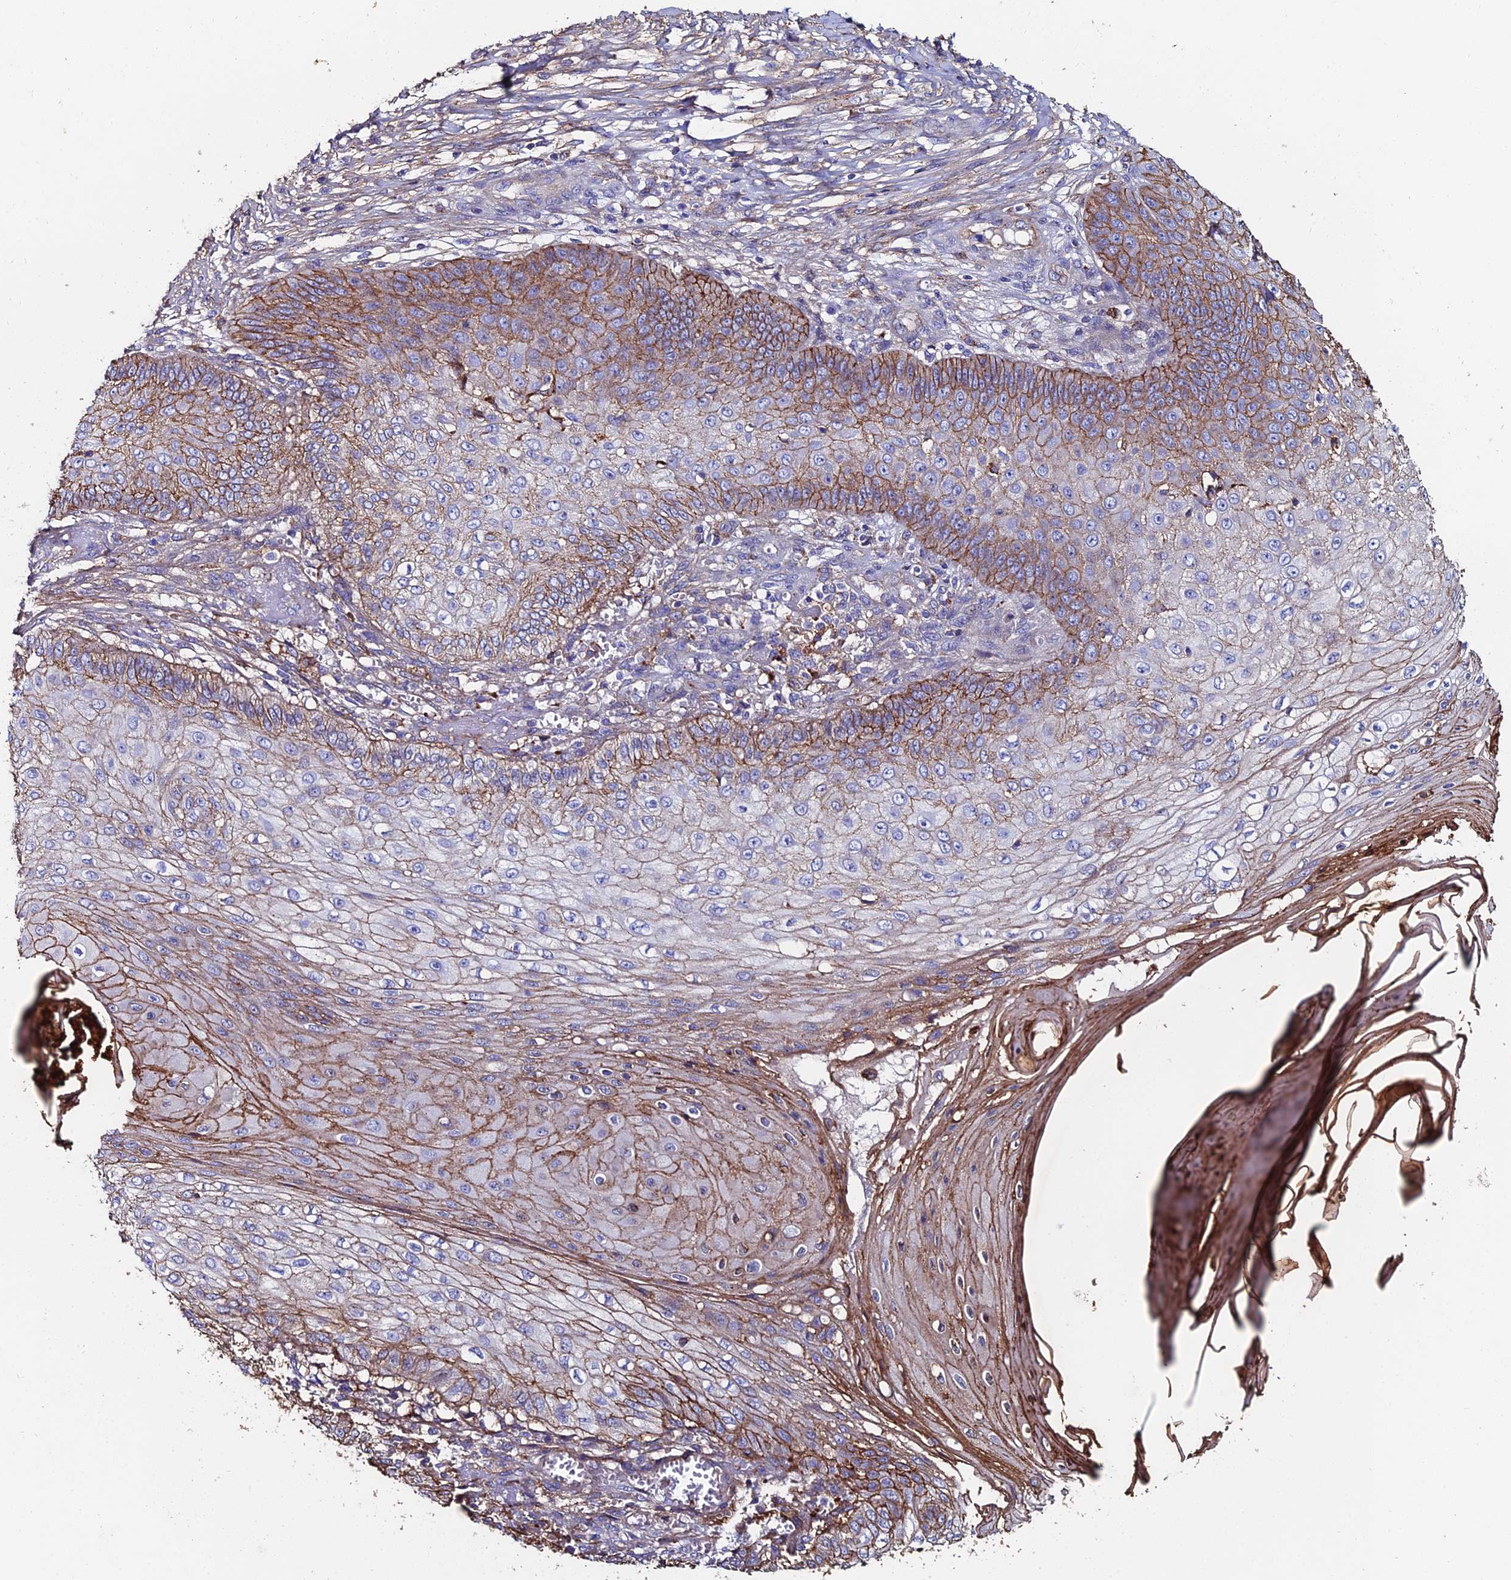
{"staining": {"intensity": "moderate", "quantity": "25%-75%", "location": "cytoplasmic/membranous"}, "tissue": "skin cancer", "cell_type": "Tumor cells", "image_type": "cancer", "snomed": [{"axis": "morphology", "description": "Squamous cell carcinoma, NOS"}, {"axis": "topography", "description": "Skin"}], "caption": "Approximately 25%-75% of tumor cells in human skin squamous cell carcinoma reveal moderate cytoplasmic/membranous protein expression as visualized by brown immunohistochemical staining.", "gene": "C6", "patient": {"sex": "male", "age": 70}}